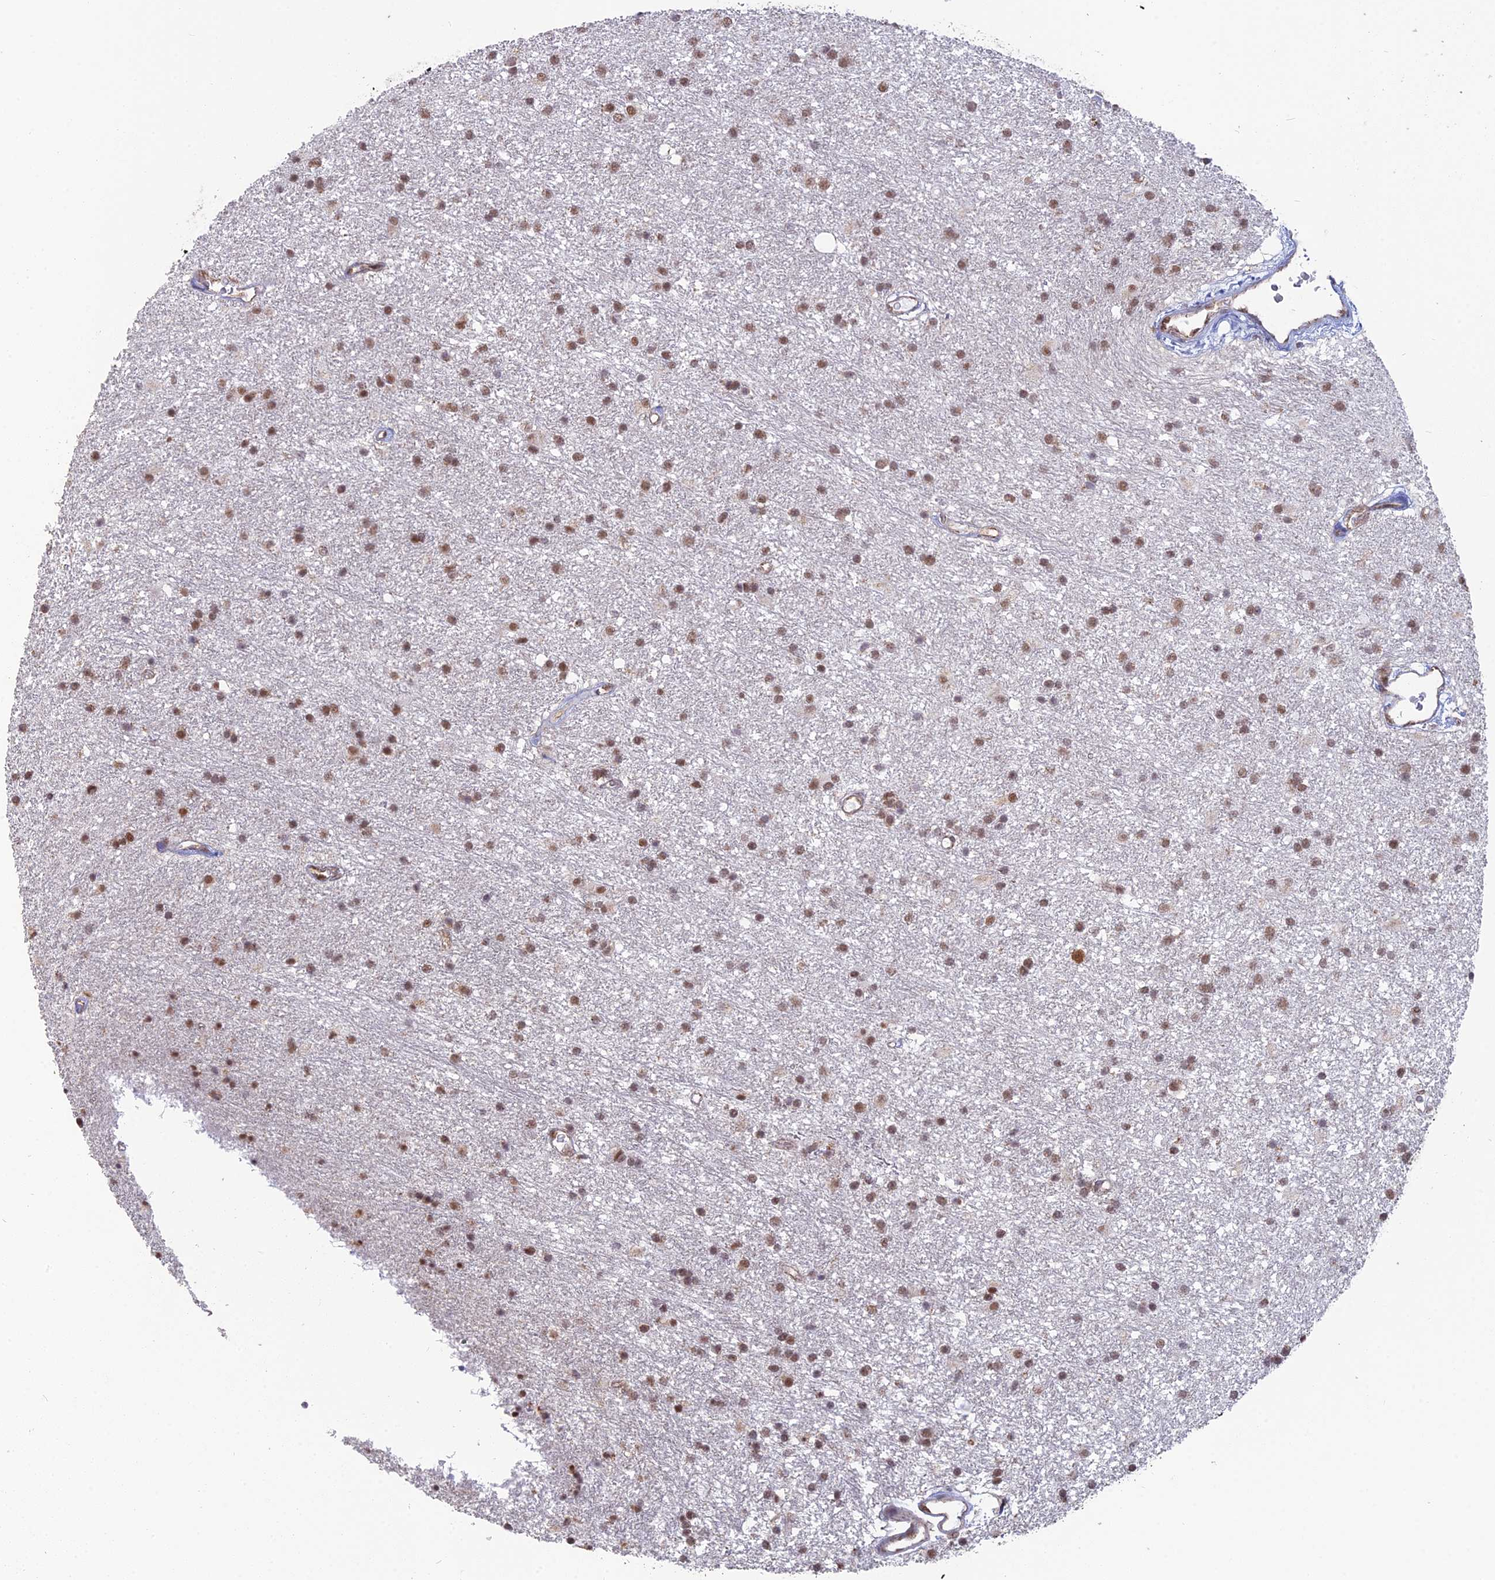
{"staining": {"intensity": "moderate", "quantity": ">75%", "location": "nuclear"}, "tissue": "glioma", "cell_type": "Tumor cells", "image_type": "cancer", "snomed": [{"axis": "morphology", "description": "Glioma, malignant, High grade"}, {"axis": "topography", "description": "Brain"}], "caption": "Human malignant glioma (high-grade) stained for a protein (brown) reveals moderate nuclear positive positivity in approximately >75% of tumor cells.", "gene": "ARHGAP40", "patient": {"sex": "male", "age": 77}}